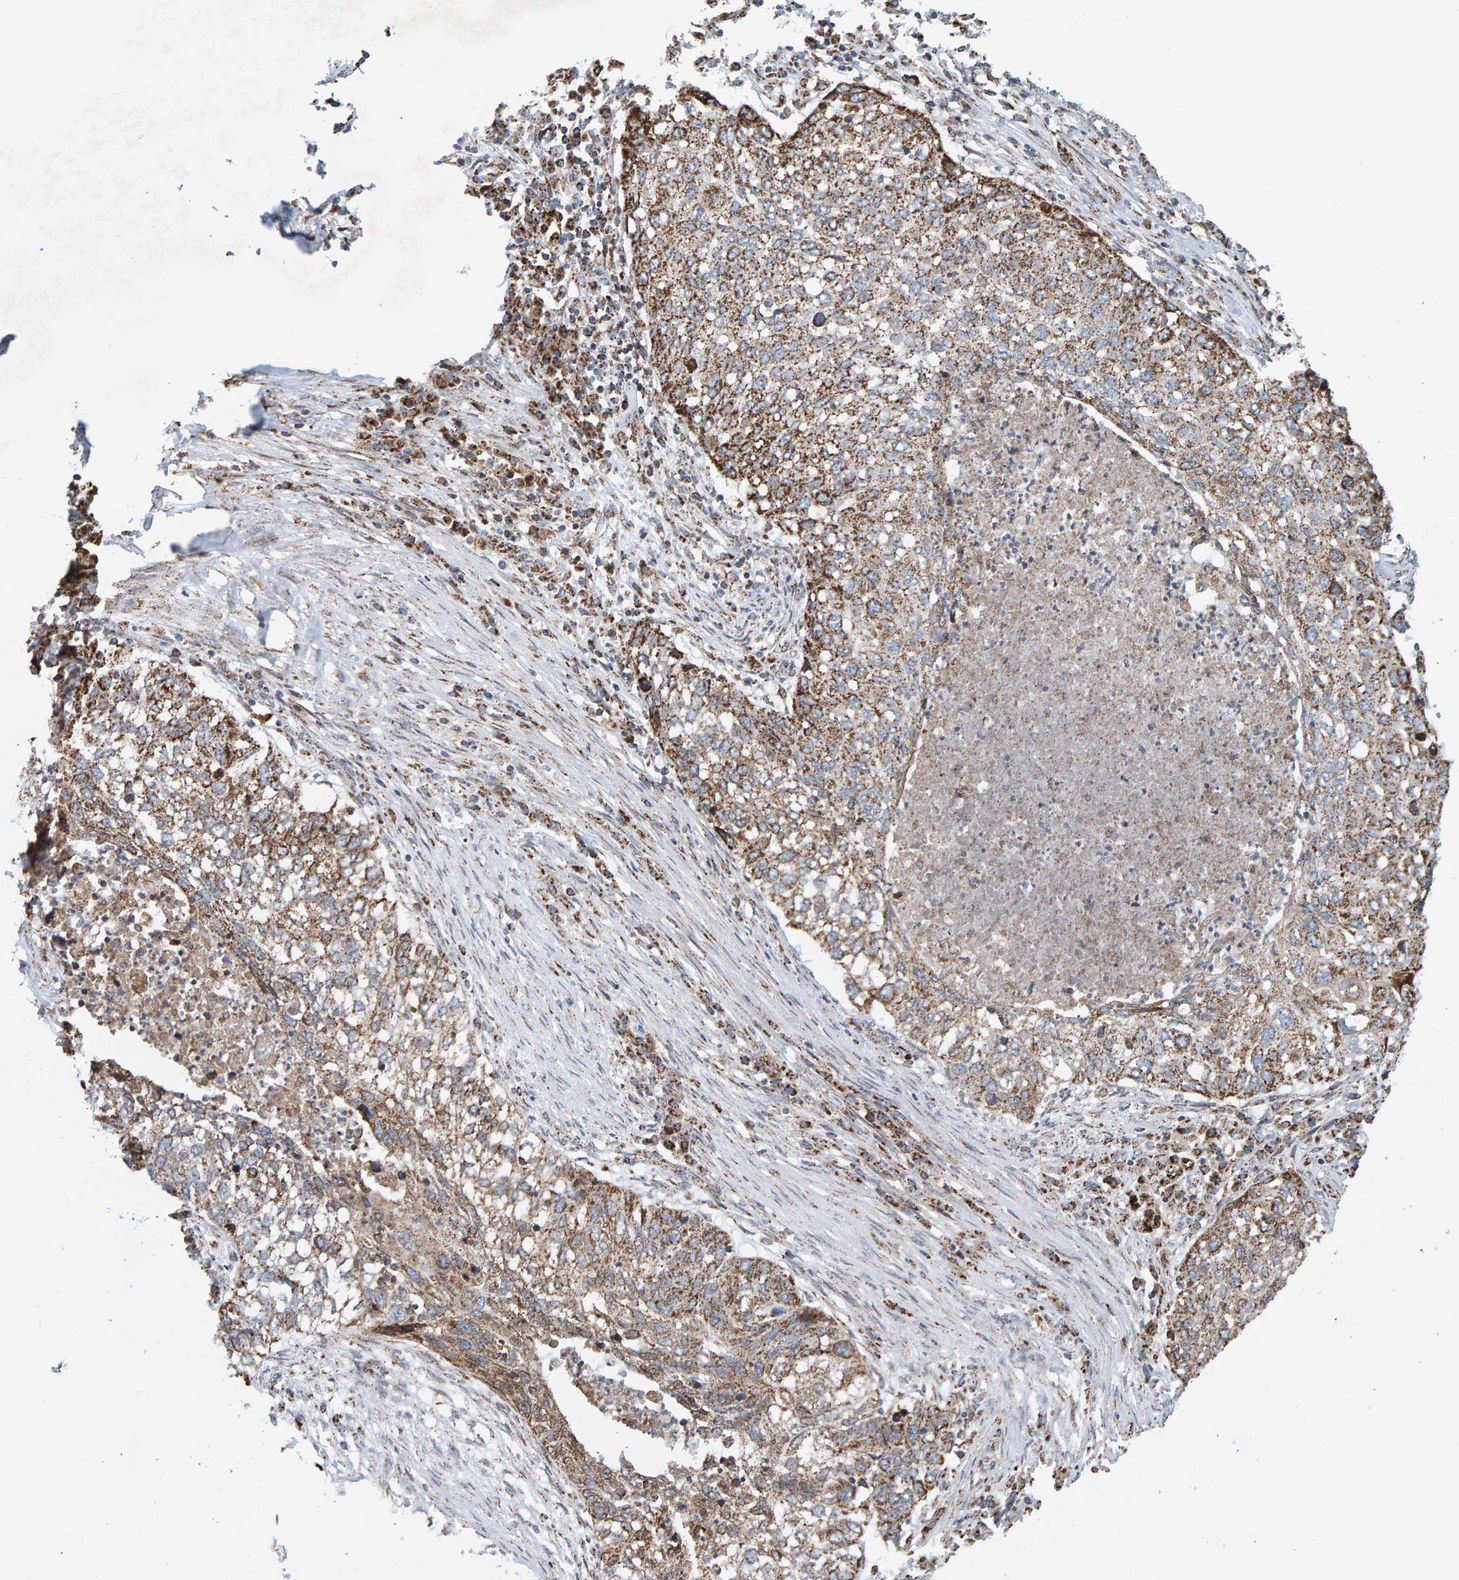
{"staining": {"intensity": "moderate", "quantity": ">75%", "location": "cytoplasmic/membranous"}, "tissue": "lung cancer", "cell_type": "Tumor cells", "image_type": "cancer", "snomed": [{"axis": "morphology", "description": "Squamous cell carcinoma, NOS"}, {"axis": "topography", "description": "Lung"}], "caption": "Immunohistochemistry (DAB) staining of human lung cancer shows moderate cytoplasmic/membranous protein staining in about >75% of tumor cells. Using DAB (brown) and hematoxylin (blue) stains, captured at high magnification using brightfield microscopy.", "gene": "MRPL45", "patient": {"sex": "female", "age": 63}}